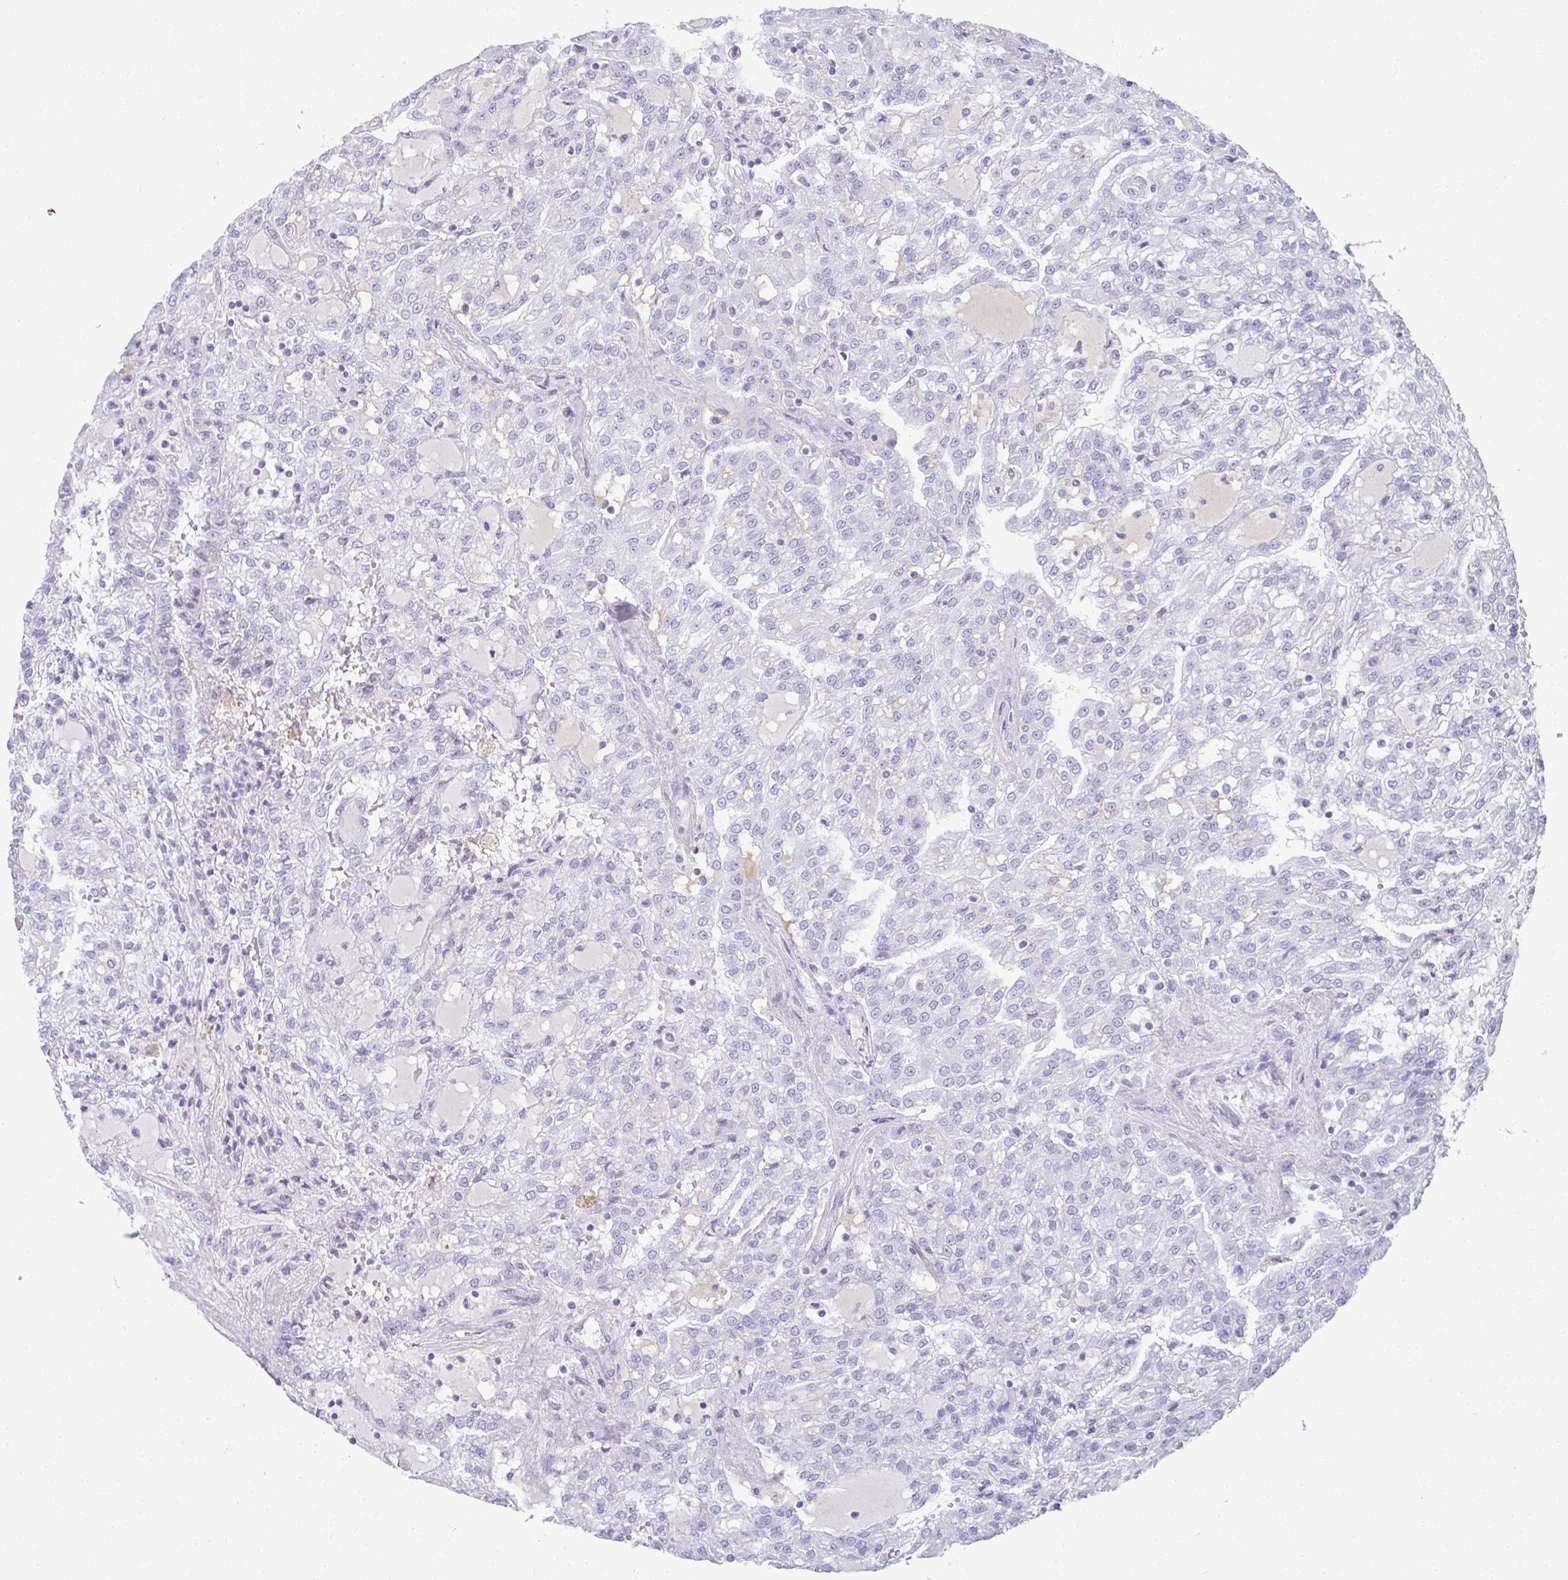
{"staining": {"intensity": "negative", "quantity": "none", "location": "none"}, "tissue": "renal cancer", "cell_type": "Tumor cells", "image_type": "cancer", "snomed": [{"axis": "morphology", "description": "Adenocarcinoma, NOS"}, {"axis": "topography", "description": "Kidney"}], "caption": "Micrograph shows no significant protein staining in tumor cells of renal cancer (adenocarcinoma).", "gene": "RLF", "patient": {"sex": "male", "age": 63}}